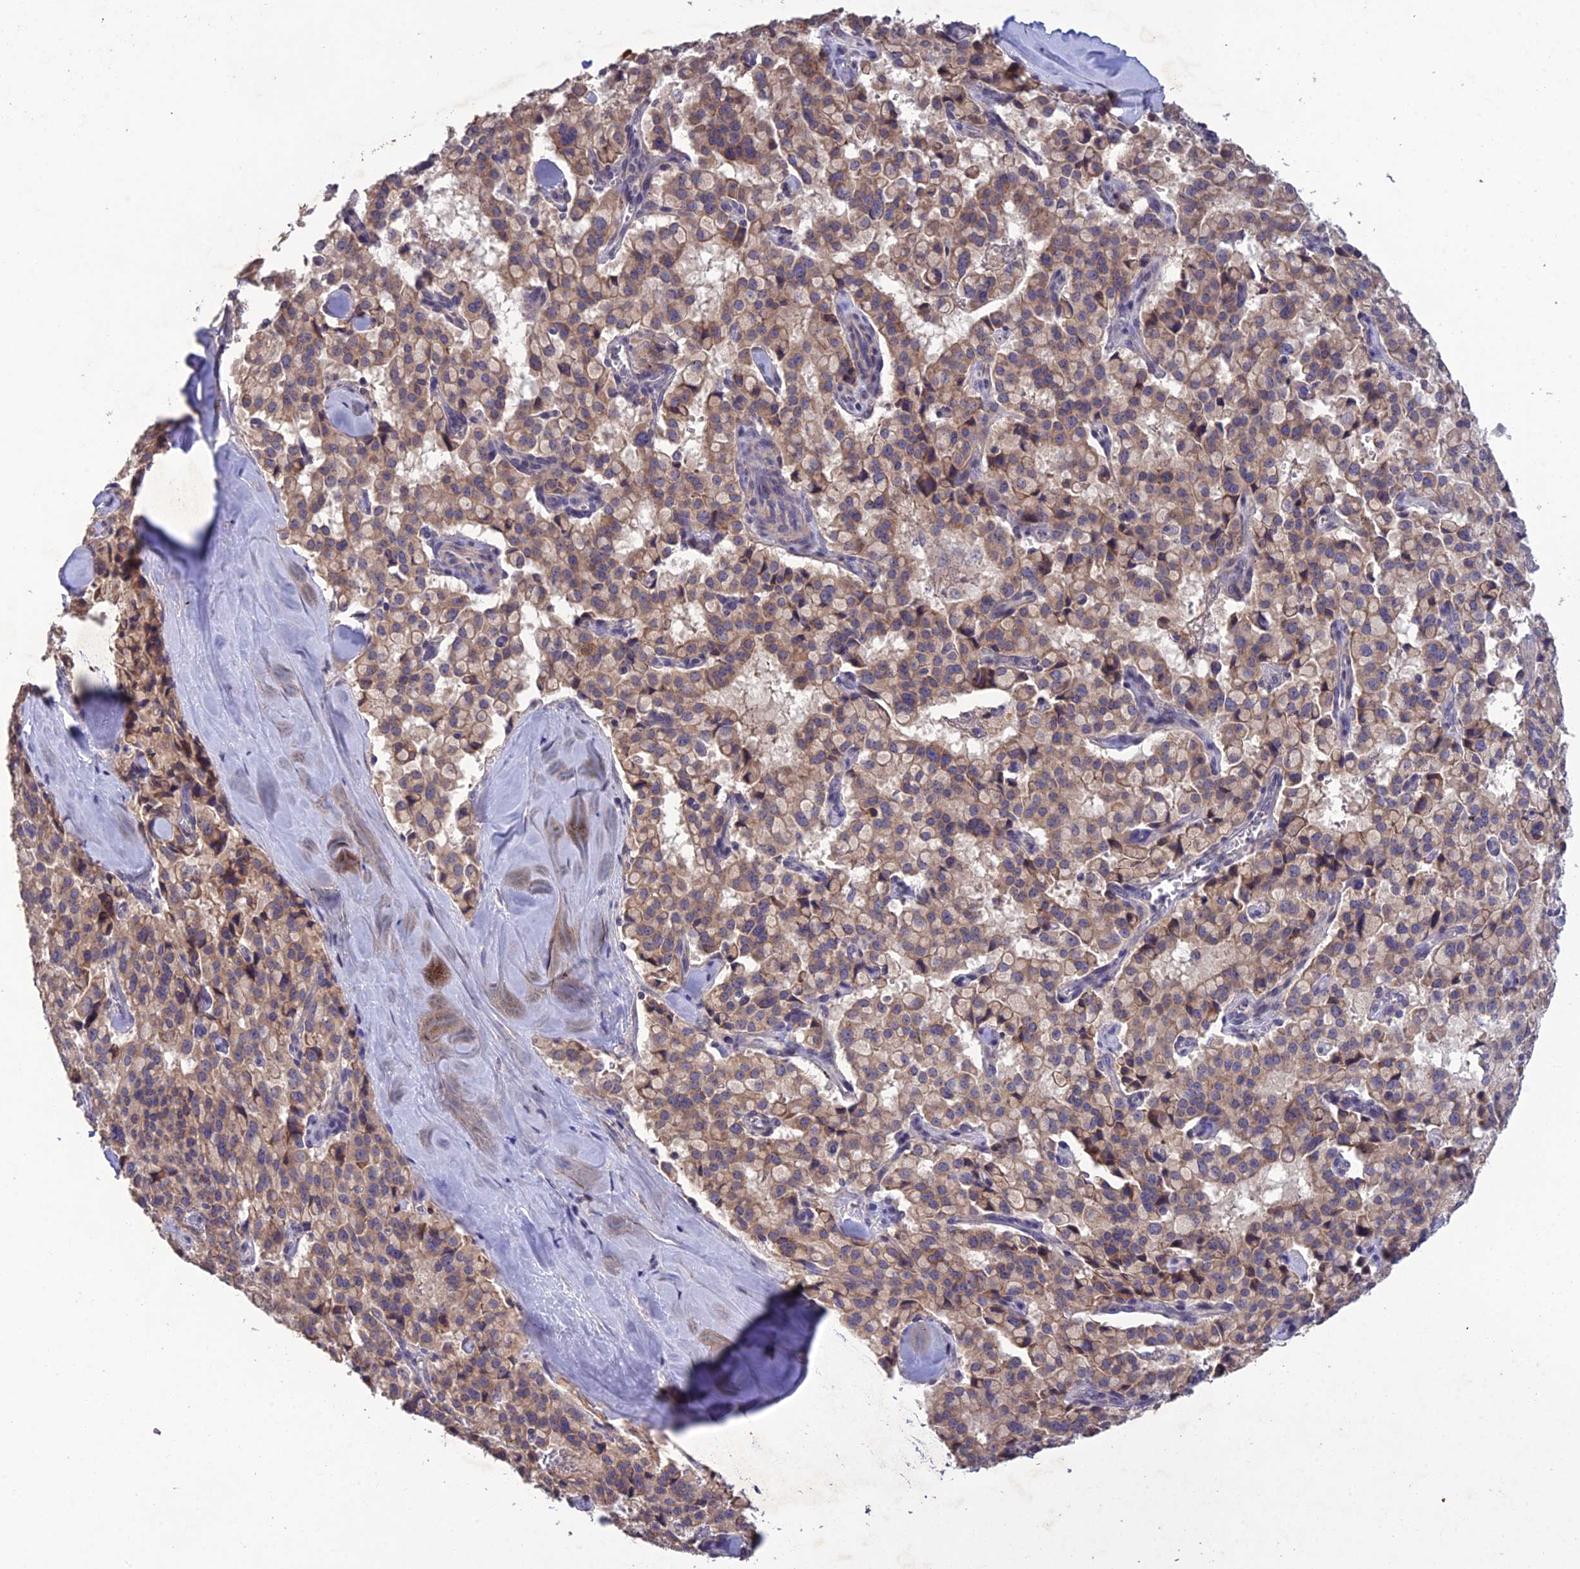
{"staining": {"intensity": "weak", "quantity": ">75%", "location": "cytoplasmic/membranous"}, "tissue": "pancreatic cancer", "cell_type": "Tumor cells", "image_type": "cancer", "snomed": [{"axis": "morphology", "description": "Adenocarcinoma, NOS"}, {"axis": "topography", "description": "Pancreas"}], "caption": "Weak cytoplasmic/membranous expression for a protein is appreciated in approximately >75% of tumor cells of pancreatic cancer using immunohistochemistry.", "gene": "SLC39A13", "patient": {"sex": "male", "age": 65}}